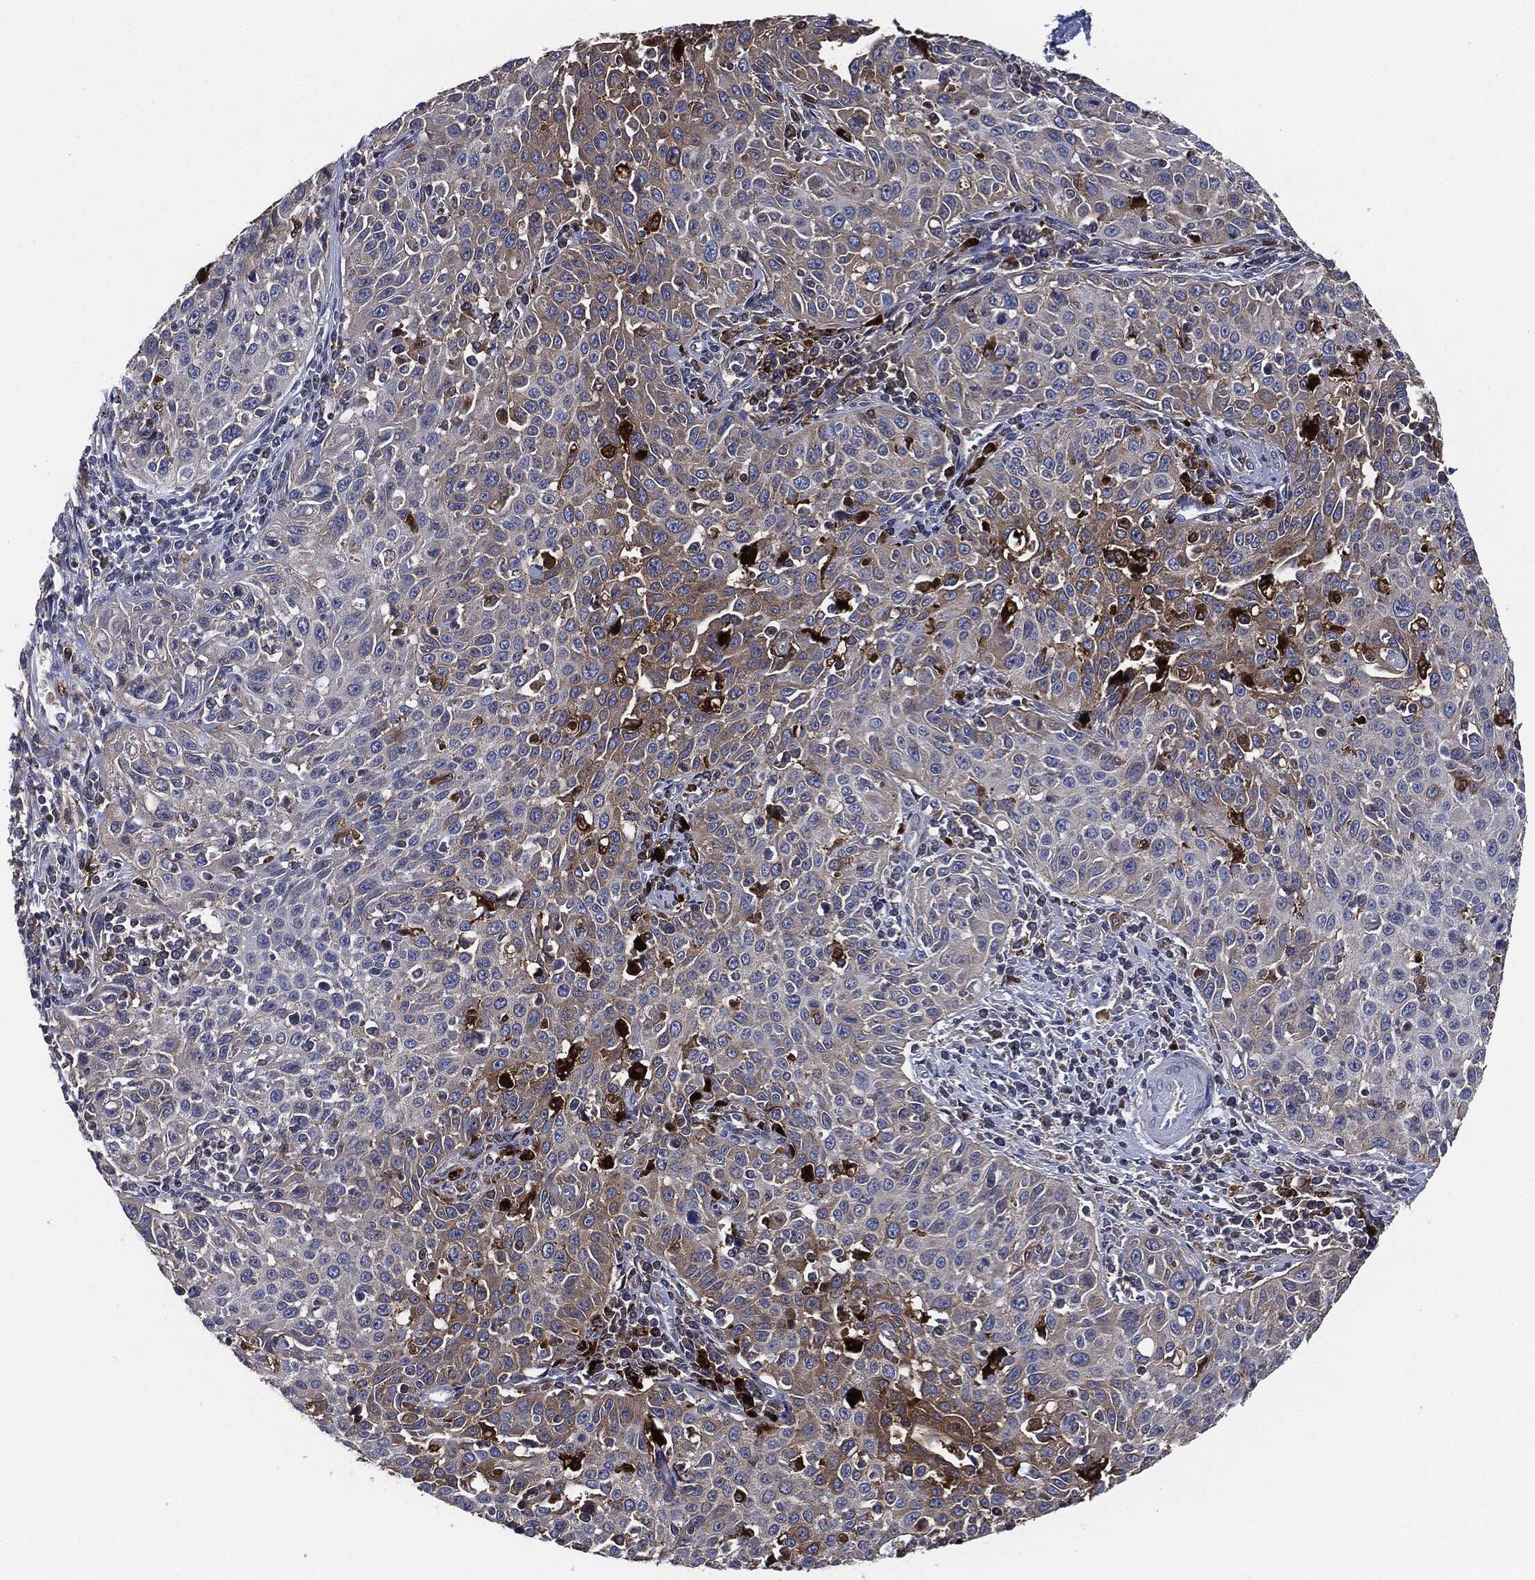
{"staining": {"intensity": "weak", "quantity": "<25%", "location": "cytoplasmic/membranous"}, "tissue": "cervical cancer", "cell_type": "Tumor cells", "image_type": "cancer", "snomed": [{"axis": "morphology", "description": "Squamous cell carcinoma, NOS"}, {"axis": "topography", "description": "Cervix"}], "caption": "Image shows no protein expression in tumor cells of cervical cancer (squamous cell carcinoma) tissue.", "gene": "TMEM11", "patient": {"sex": "female", "age": 26}}